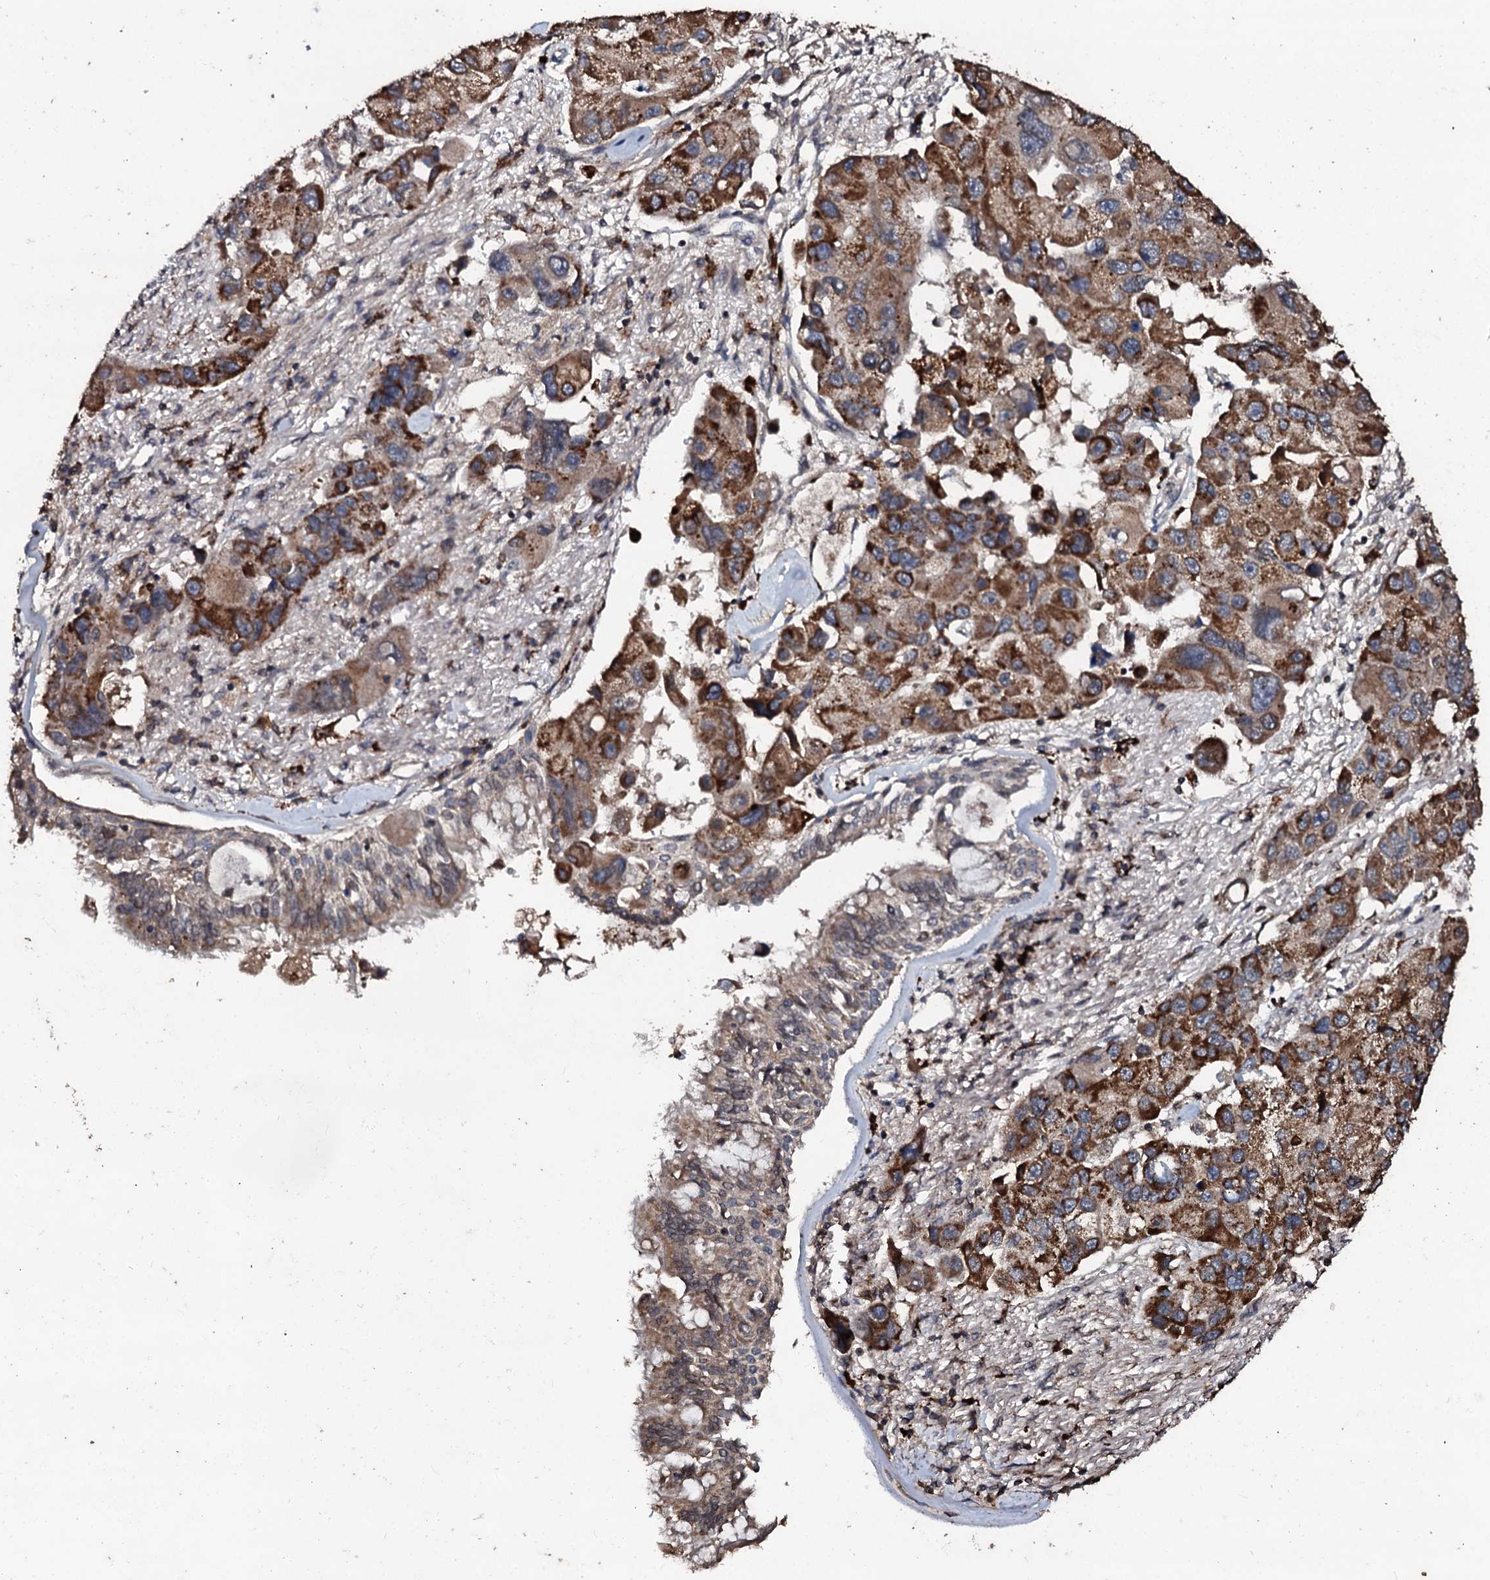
{"staining": {"intensity": "strong", "quantity": ">75%", "location": "cytoplasmic/membranous"}, "tissue": "lung cancer", "cell_type": "Tumor cells", "image_type": "cancer", "snomed": [{"axis": "morphology", "description": "Adenocarcinoma, NOS"}, {"axis": "topography", "description": "Lung"}], "caption": "IHC photomicrograph of lung cancer (adenocarcinoma) stained for a protein (brown), which reveals high levels of strong cytoplasmic/membranous positivity in approximately >75% of tumor cells.", "gene": "SDHAF2", "patient": {"sex": "female", "age": 54}}